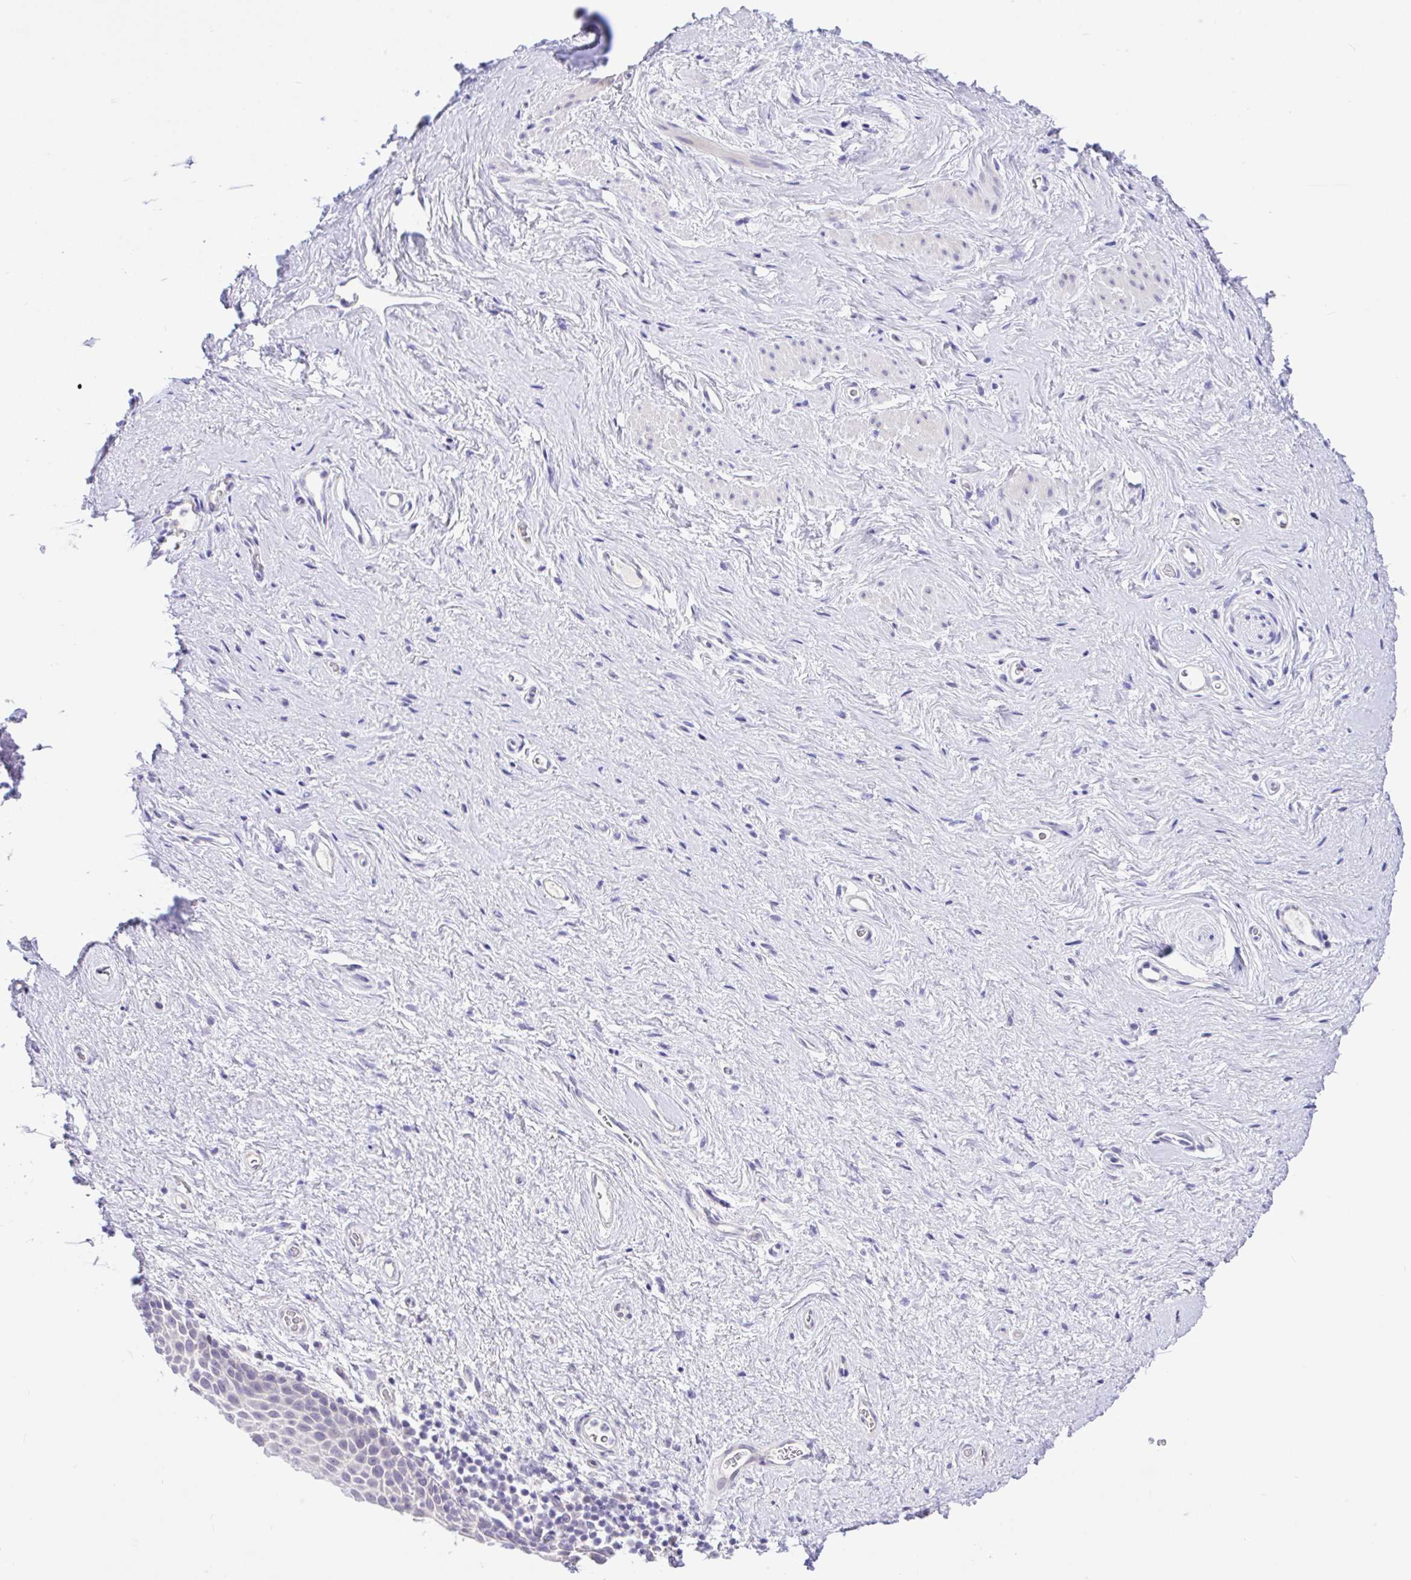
{"staining": {"intensity": "negative", "quantity": "none", "location": "none"}, "tissue": "vagina", "cell_type": "Squamous epithelial cells", "image_type": "normal", "snomed": [{"axis": "morphology", "description": "Normal tissue, NOS"}, {"axis": "topography", "description": "Vagina"}], "caption": "A high-resolution image shows immunohistochemistry (IHC) staining of benign vagina, which demonstrates no significant expression in squamous epithelial cells.", "gene": "ANO4", "patient": {"sex": "female", "age": 61}}